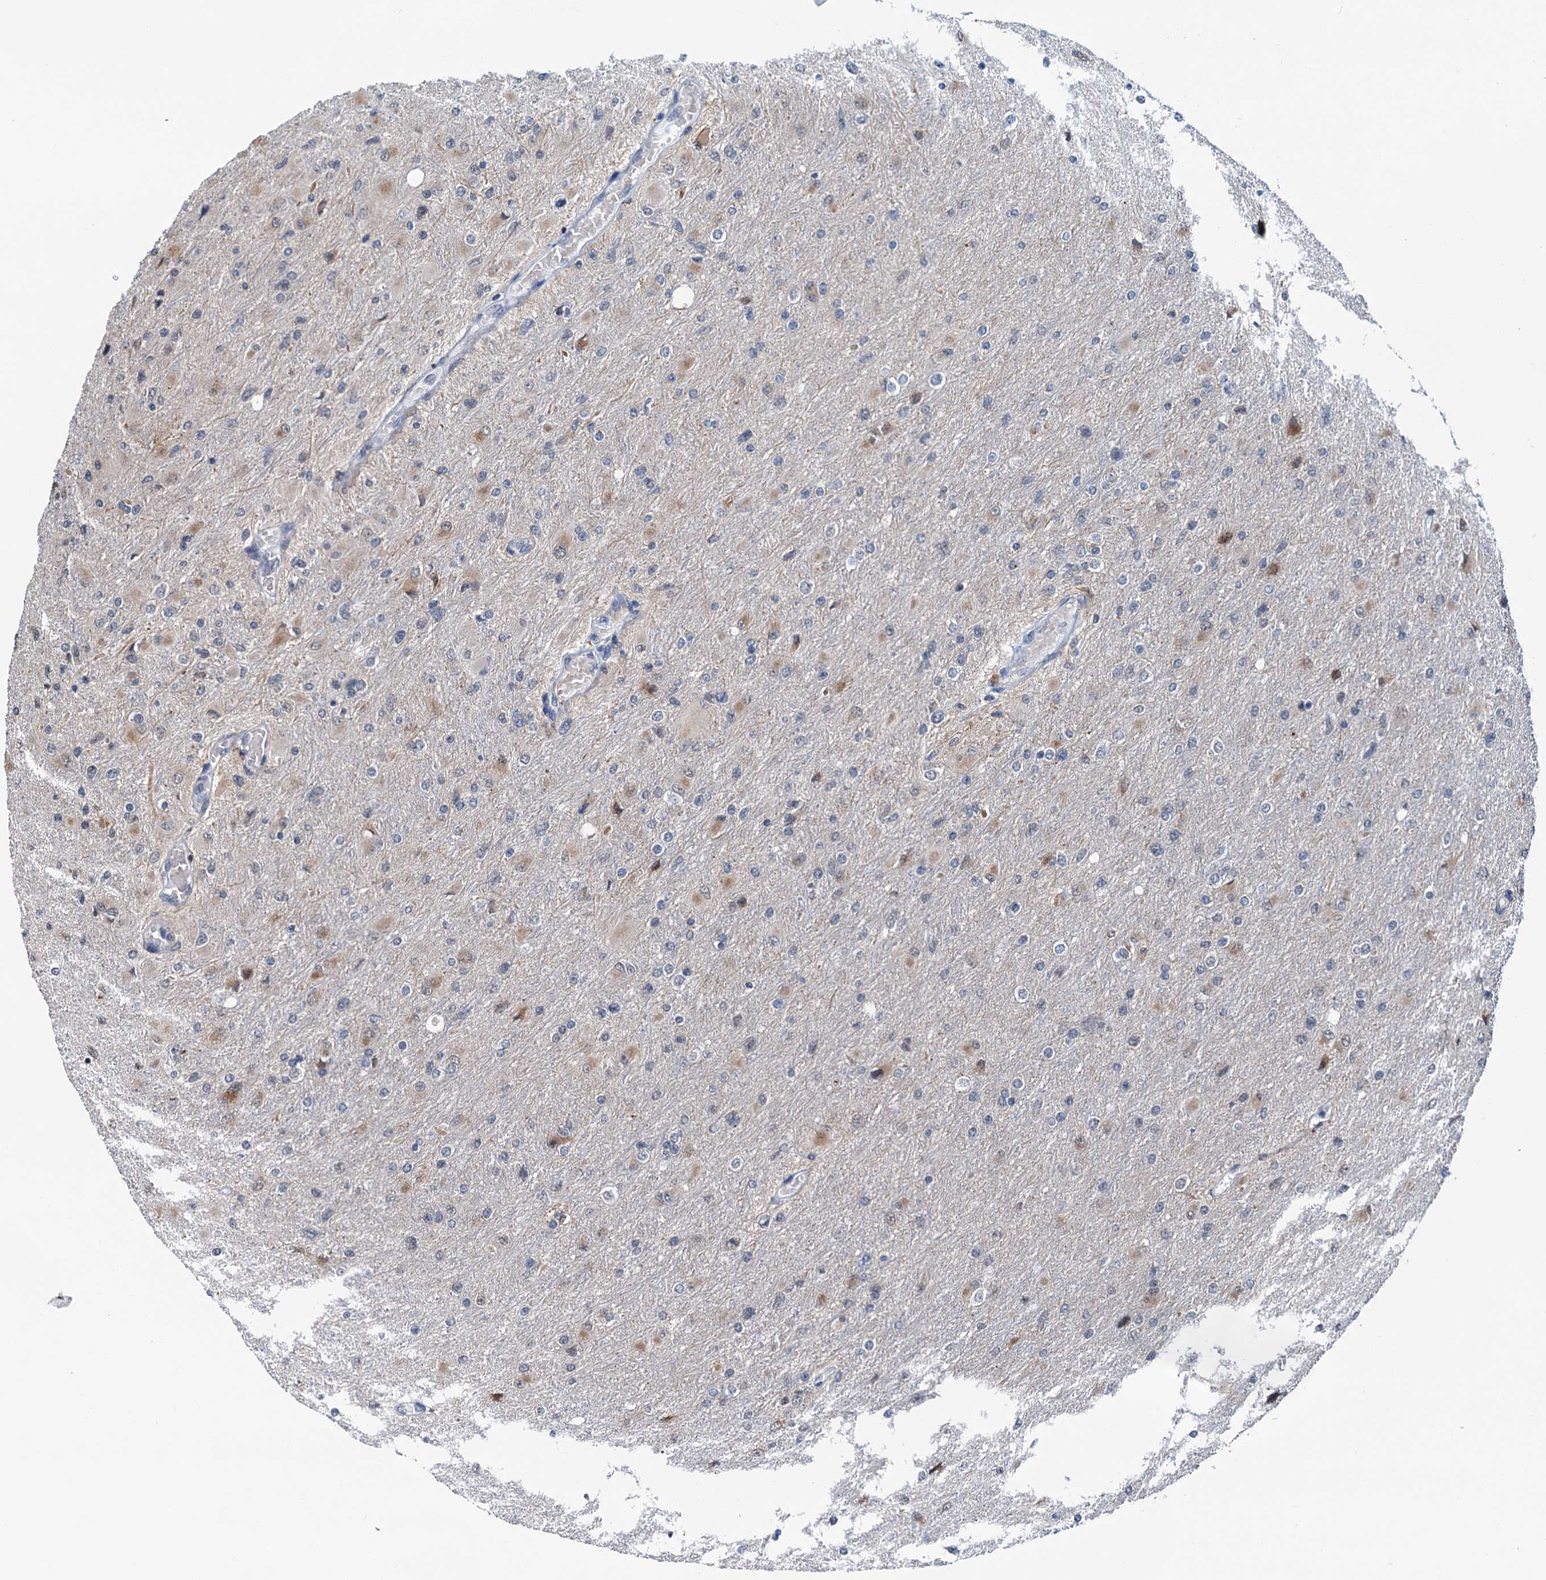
{"staining": {"intensity": "moderate", "quantity": "<25%", "location": "cytoplasmic/membranous"}, "tissue": "glioma", "cell_type": "Tumor cells", "image_type": "cancer", "snomed": [{"axis": "morphology", "description": "Glioma, malignant, High grade"}, {"axis": "topography", "description": "Cerebral cortex"}], "caption": "Immunohistochemical staining of malignant glioma (high-grade) displays low levels of moderate cytoplasmic/membranous protein expression in approximately <25% of tumor cells.", "gene": "SHLD1", "patient": {"sex": "female", "age": 36}}